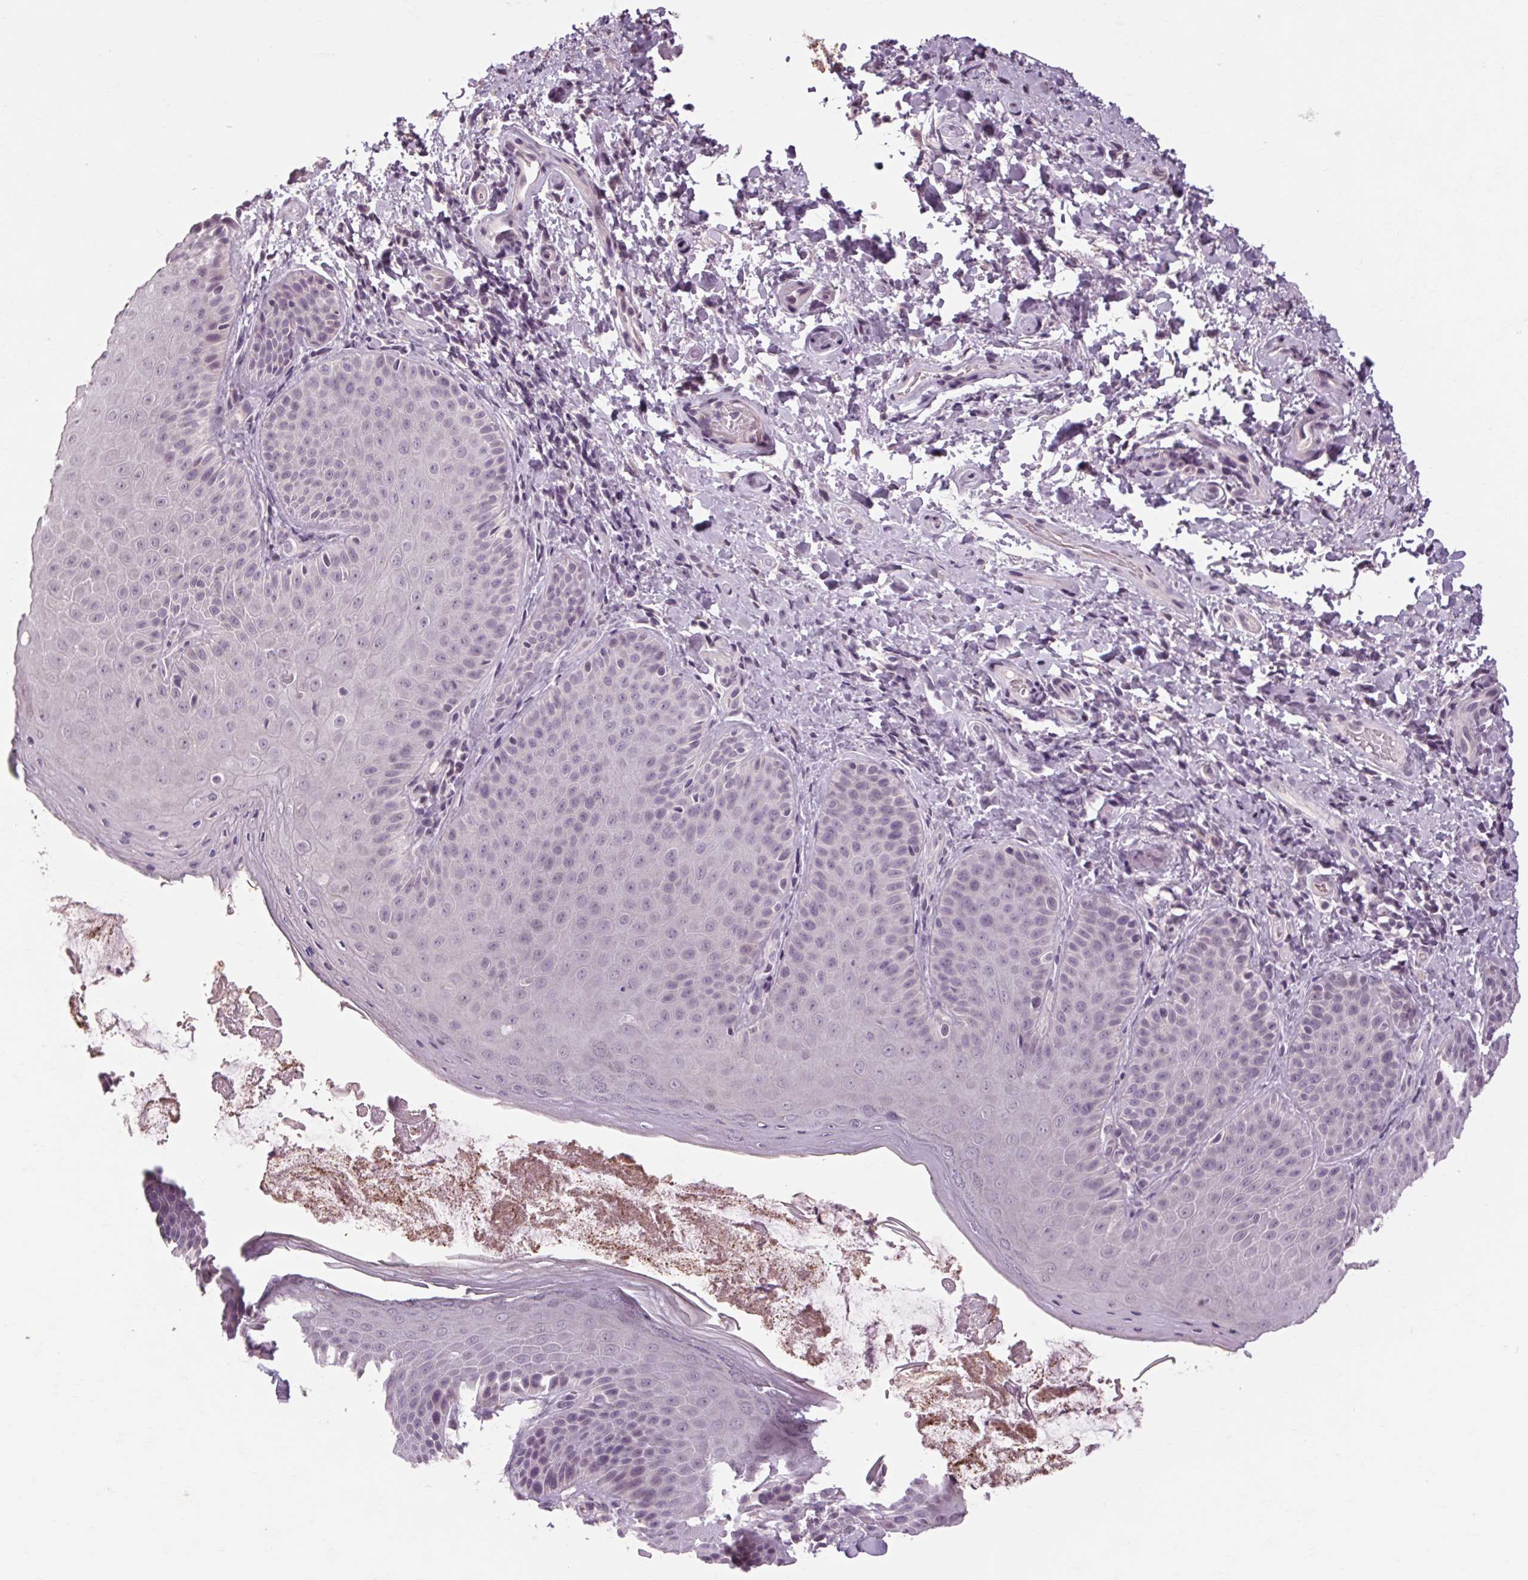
{"staining": {"intensity": "negative", "quantity": "none", "location": "none"}, "tissue": "skin", "cell_type": "Epidermal cells", "image_type": "normal", "snomed": [{"axis": "morphology", "description": "Normal tissue, NOS"}, {"axis": "topography", "description": "Anal"}, {"axis": "topography", "description": "Peripheral nerve tissue"}], "caption": "The micrograph shows no significant positivity in epidermal cells of skin.", "gene": "POMC", "patient": {"sex": "male", "age": 51}}